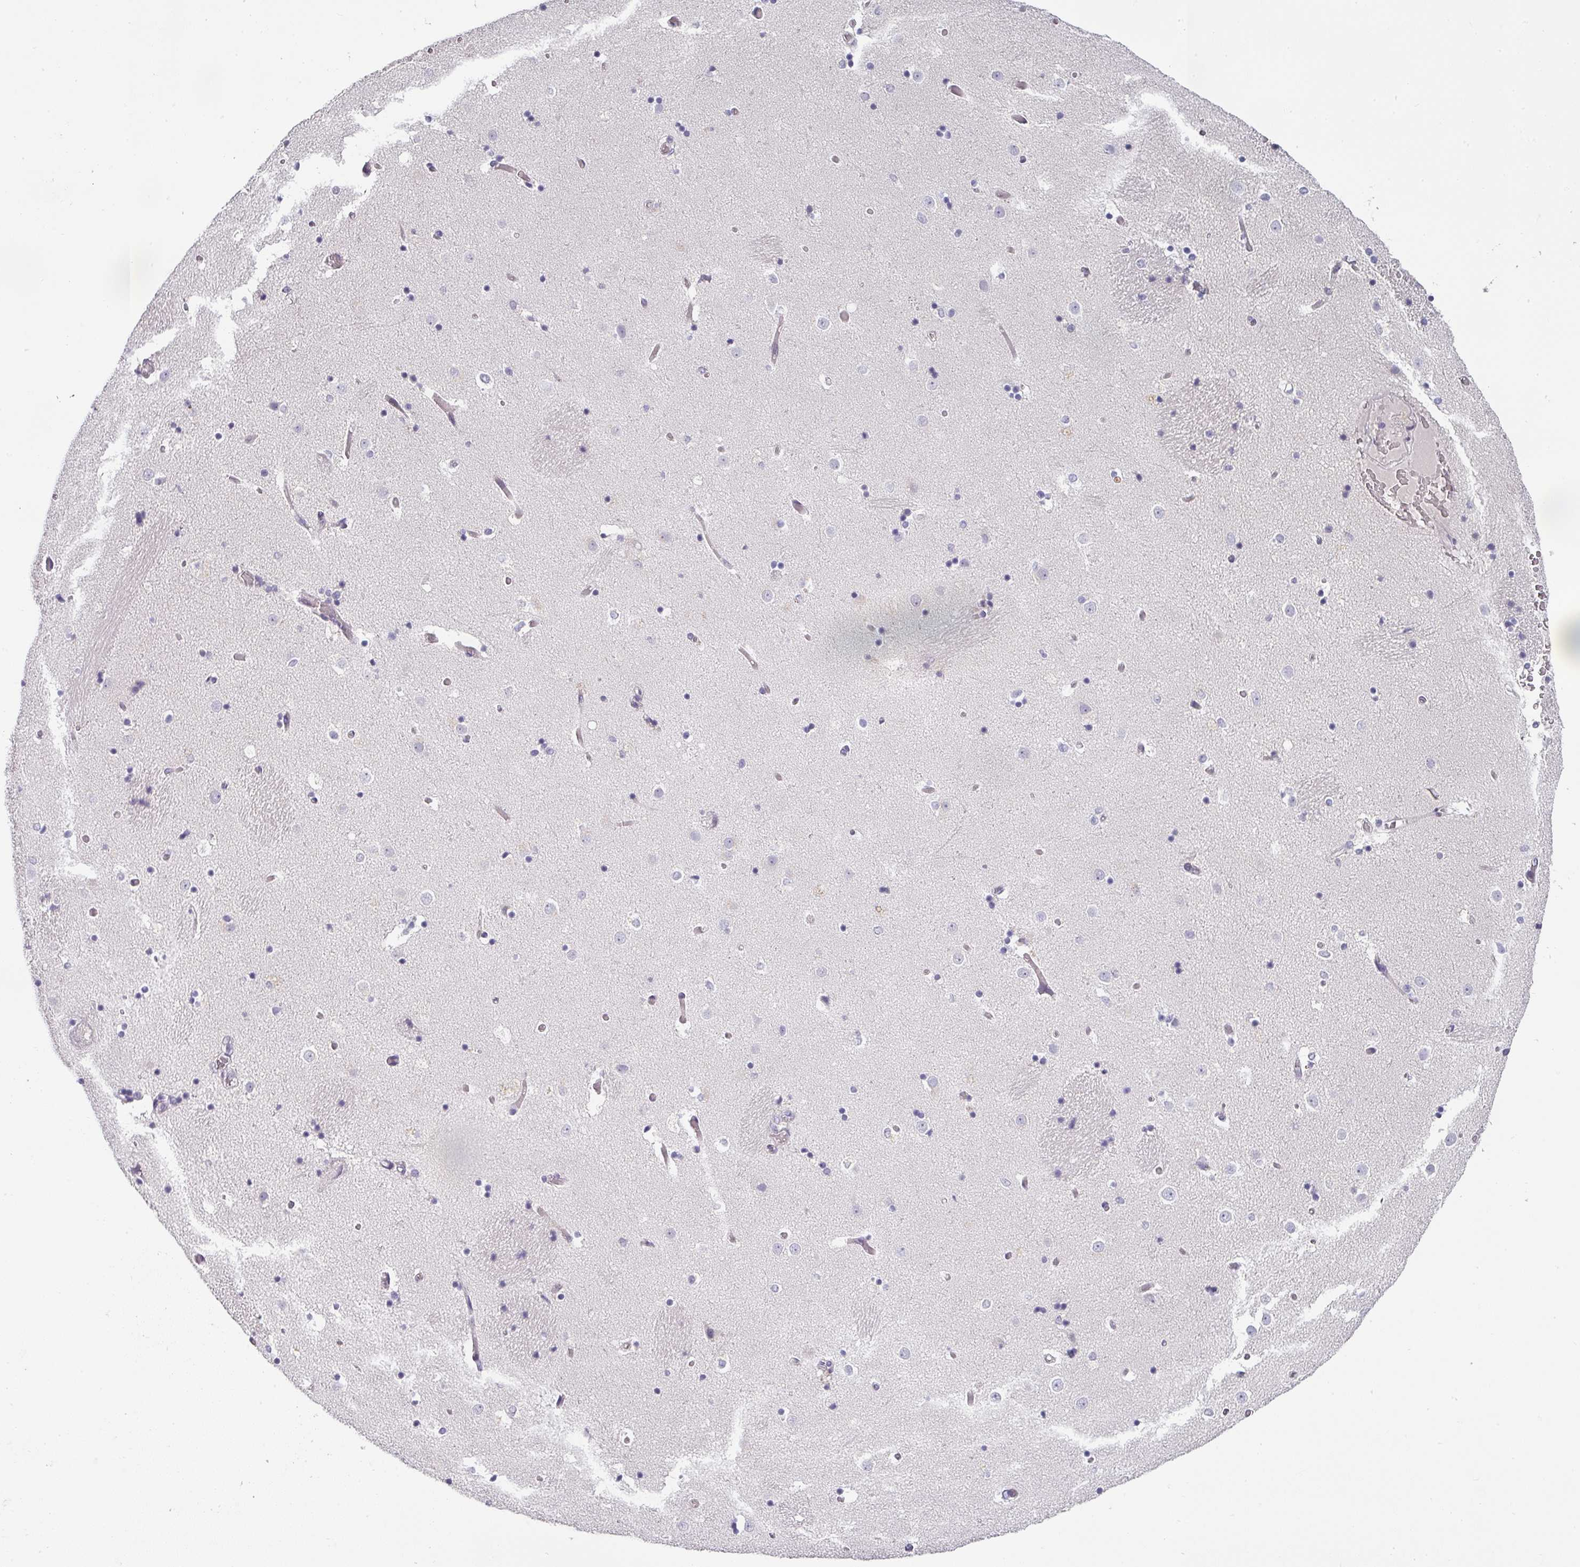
{"staining": {"intensity": "negative", "quantity": "none", "location": "none"}, "tissue": "caudate", "cell_type": "Glial cells", "image_type": "normal", "snomed": [{"axis": "morphology", "description": "Normal tissue, NOS"}, {"axis": "topography", "description": "Lateral ventricle wall"}], "caption": "DAB immunohistochemical staining of unremarkable human caudate demonstrates no significant staining in glial cells.", "gene": "BTLA", "patient": {"sex": "female", "age": 52}}